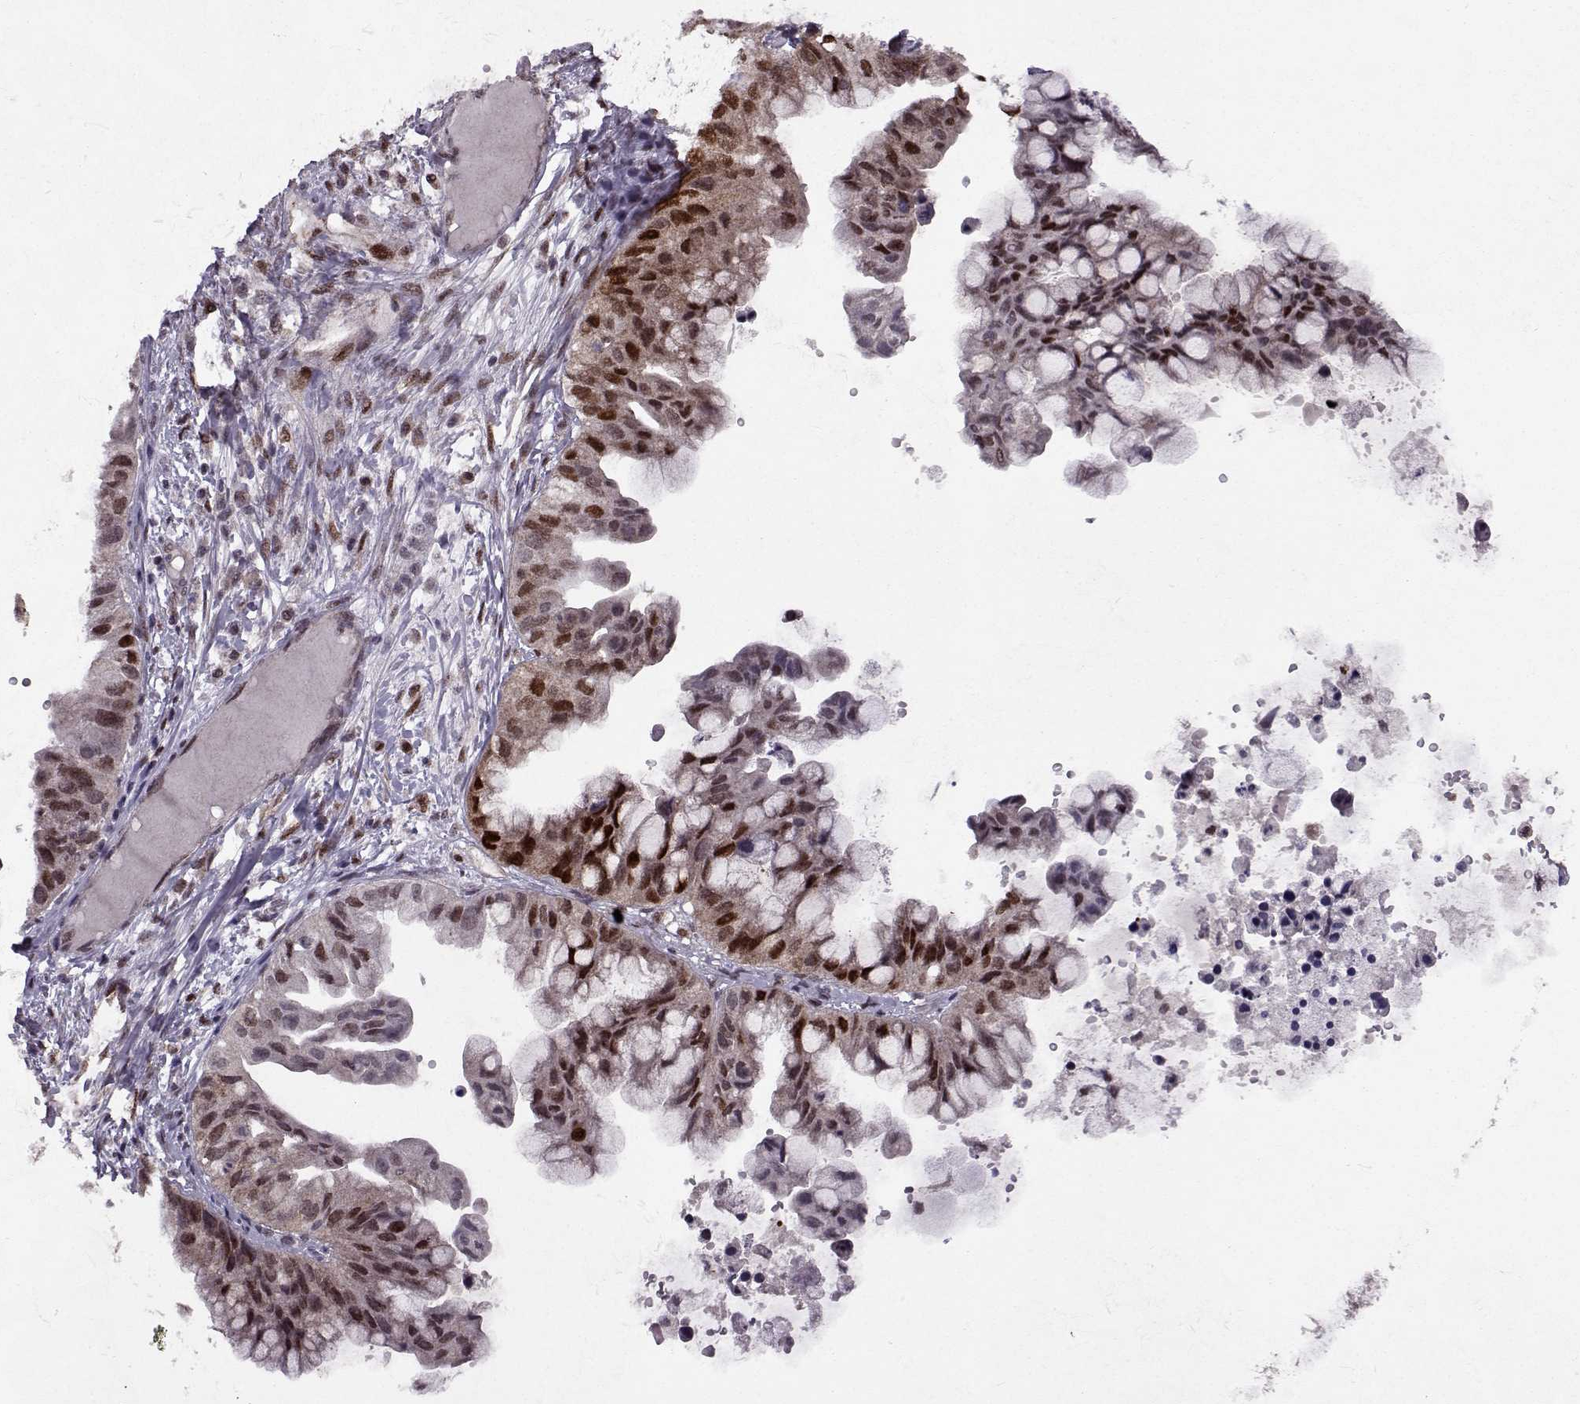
{"staining": {"intensity": "strong", "quantity": "25%-75%", "location": "cytoplasmic/membranous,nuclear"}, "tissue": "ovarian cancer", "cell_type": "Tumor cells", "image_type": "cancer", "snomed": [{"axis": "morphology", "description": "Cystadenocarcinoma, mucinous, NOS"}, {"axis": "topography", "description": "Ovary"}], "caption": "Immunohistochemistry histopathology image of human ovarian cancer (mucinous cystadenocarcinoma) stained for a protein (brown), which shows high levels of strong cytoplasmic/membranous and nuclear staining in approximately 25%-75% of tumor cells.", "gene": "CDK4", "patient": {"sex": "female", "age": 76}}